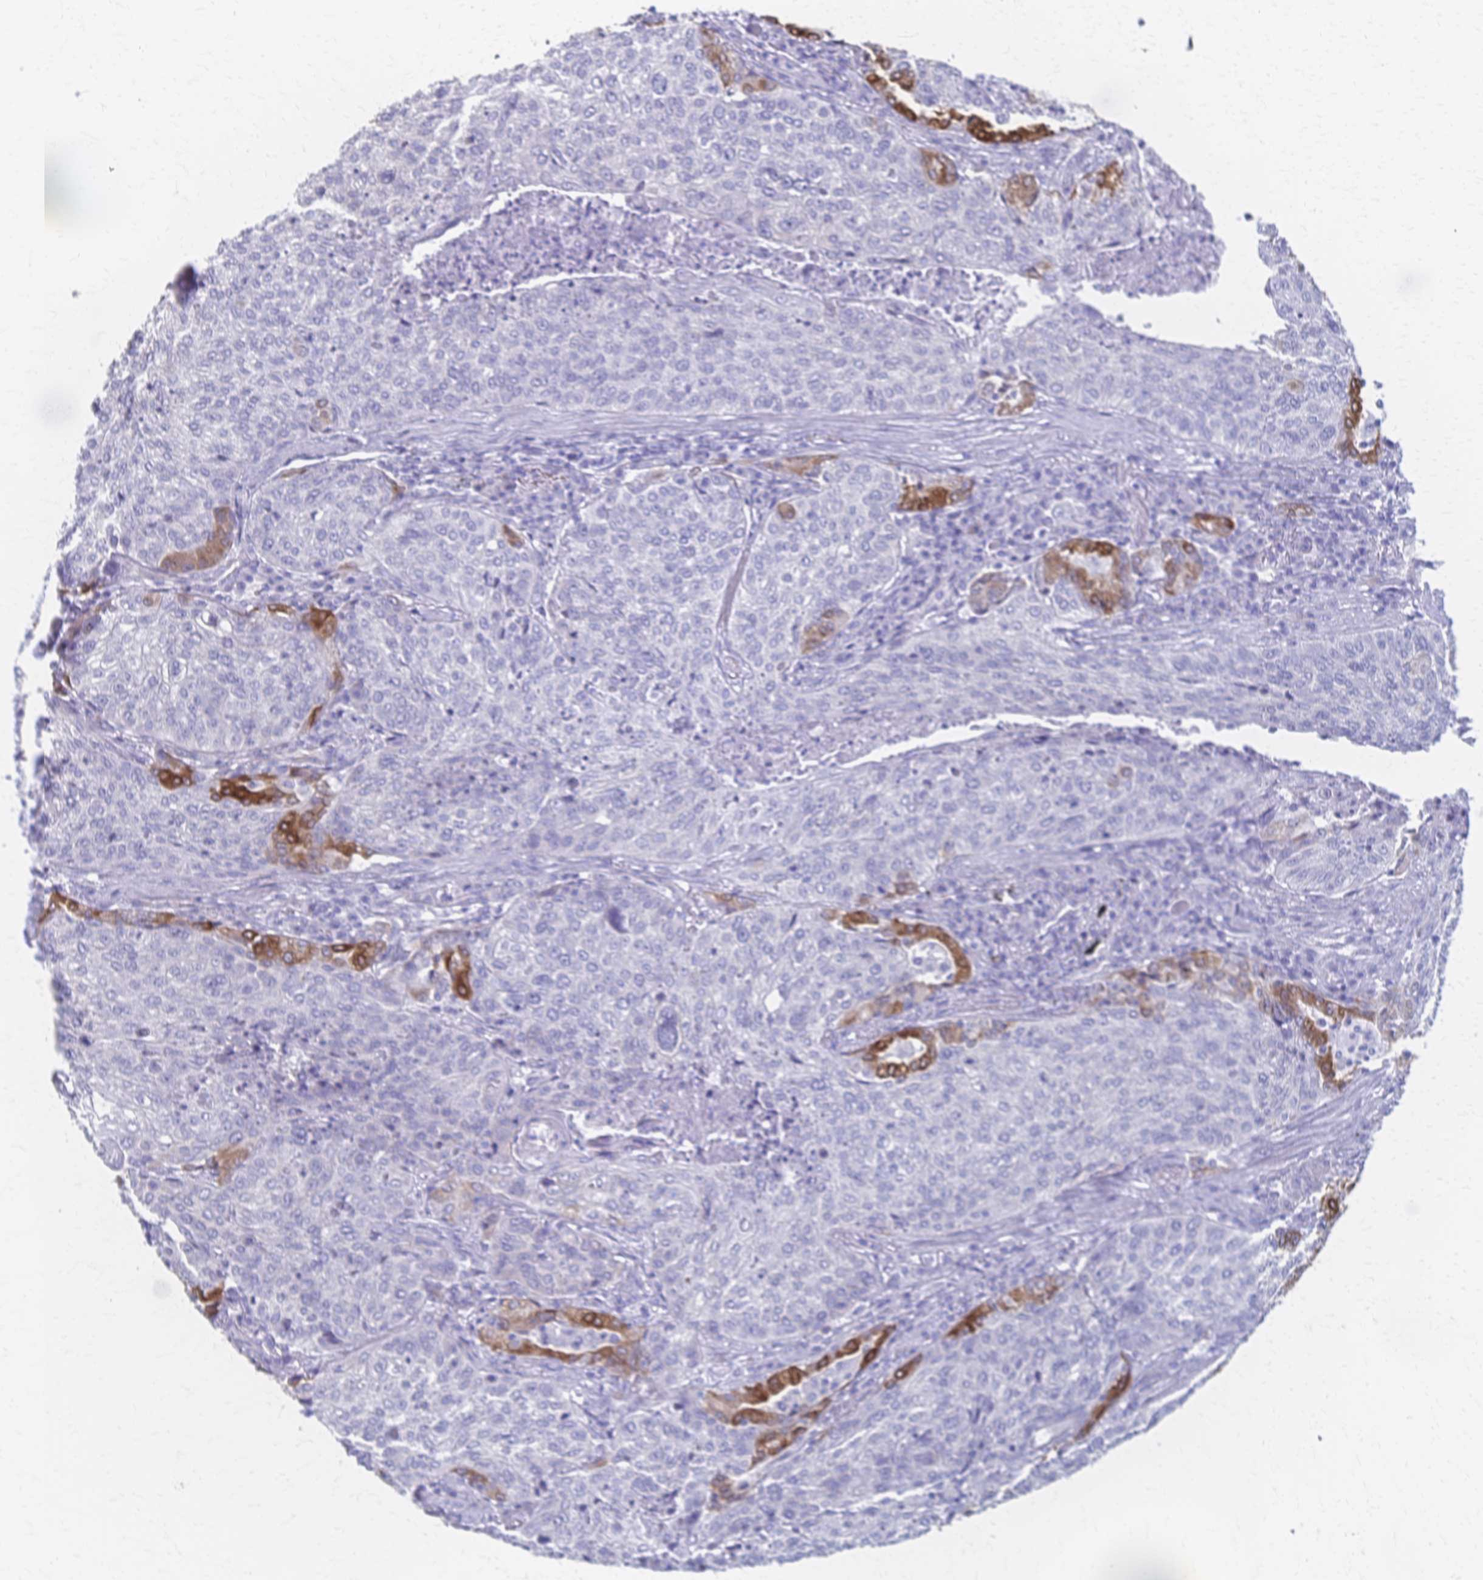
{"staining": {"intensity": "negative", "quantity": "none", "location": "none"}, "tissue": "lung cancer", "cell_type": "Tumor cells", "image_type": "cancer", "snomed": [{"axis": "morphology", "description": "Squamous cell carcinoma, NOS"}, {"axis": "topography", "description": "Lung"}], "caption": "This is an immunohistochemistry (IHC) micrograph of lung cancer. There is no positivity in tumor cells.", "gene": "CYB5A", "patient": {"sex": "male", "age": 63}}